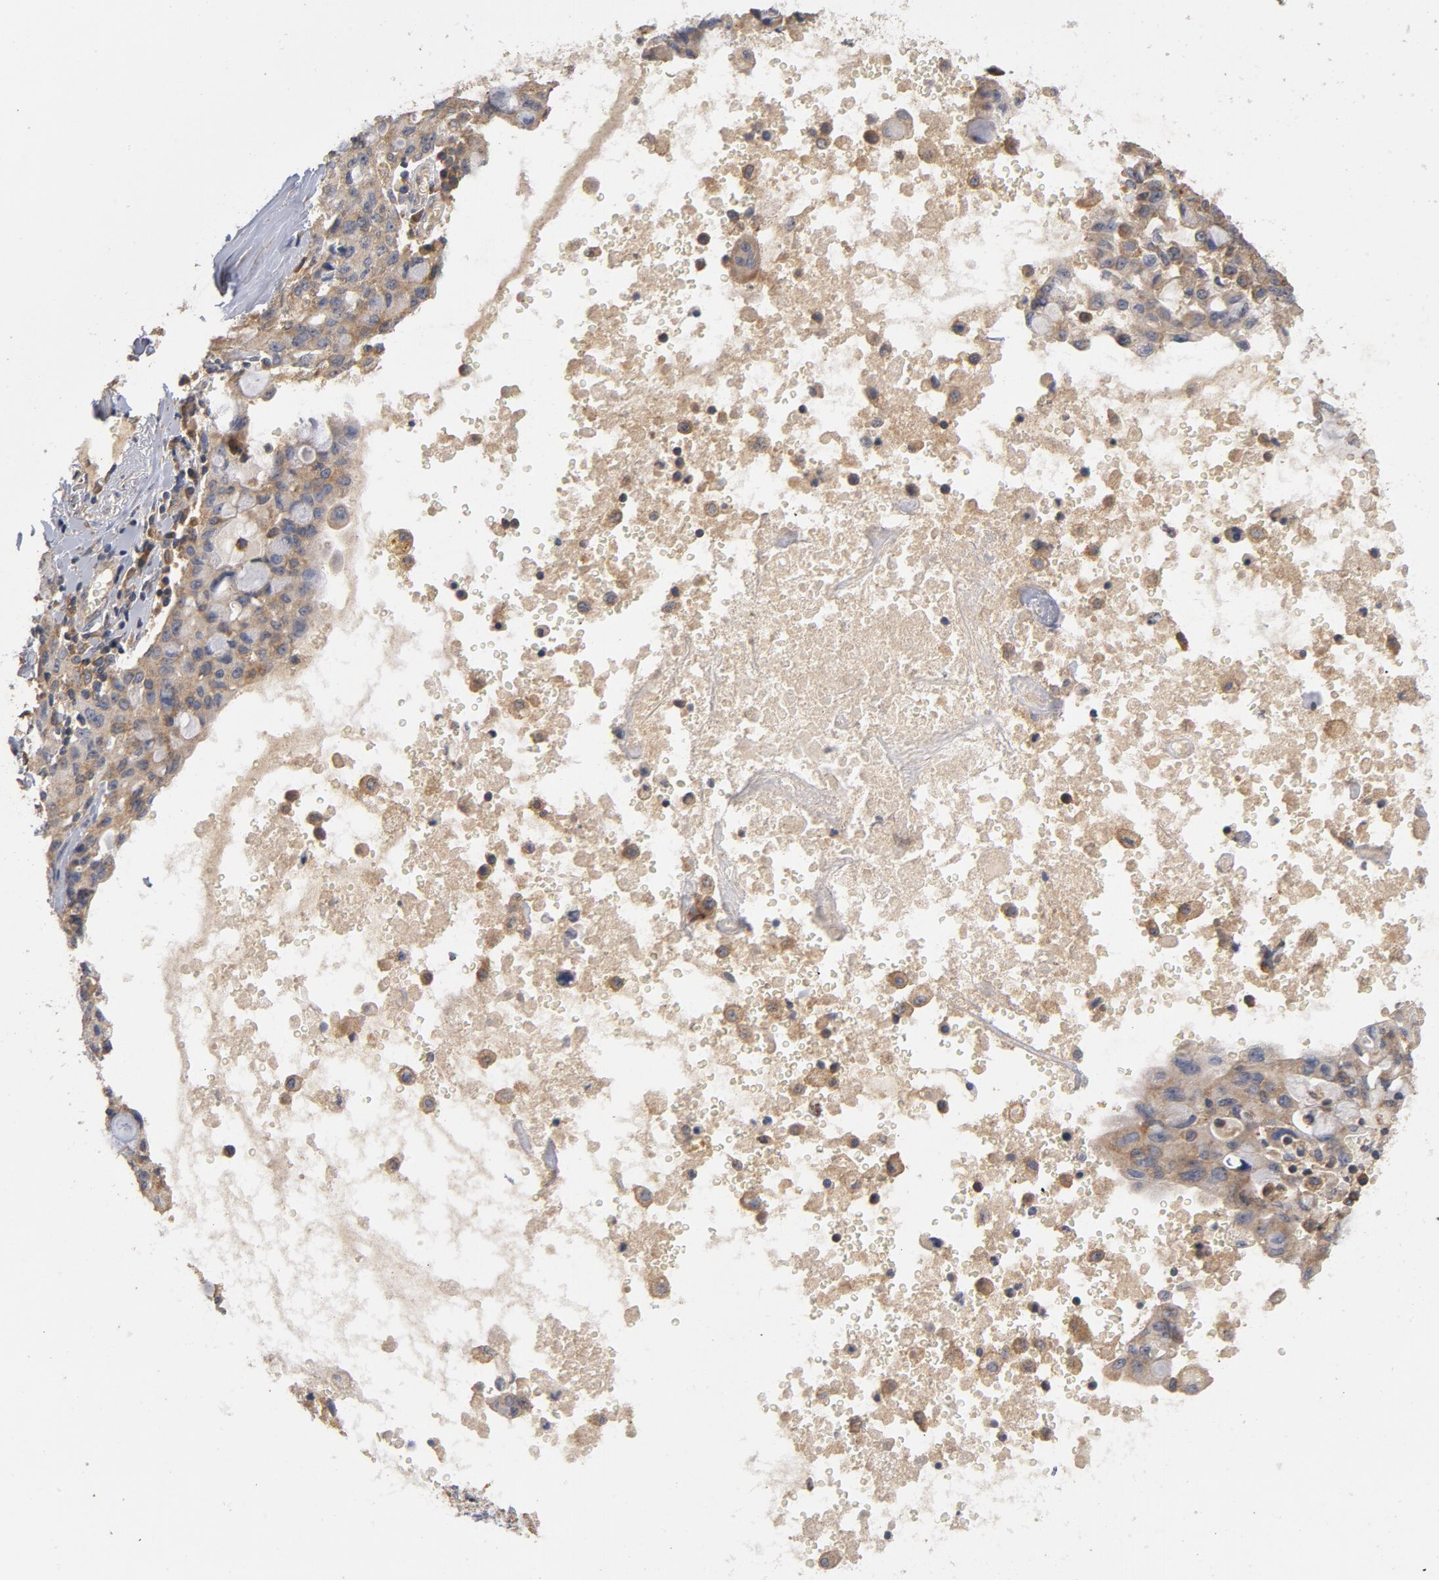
{"staining": {"intensity": "moderate", "quantity": ">75%", "location": "cytoplasmic/membranous"}, "tissue": "lung cancer", "cell_type": "Tumor cells", "image_type": "cancer", "snomed": [{"axis": "morphology", "description": "Squamous cell carcinoma, NOS"}, {"axis": "topography", "description": "Lung"}], "caption": "A histopathology image of human lung squamous cell carcinoma stained for a protein shows moderate cytoplasmic/membranous brown staining in tumor cells. The staining was performed using DAB, with brown indicating positive protein expression. Nuclei are stained blue with hematoxylin.", "gene": "DDX6", "patient": {"sex": "male", "age": 54}}